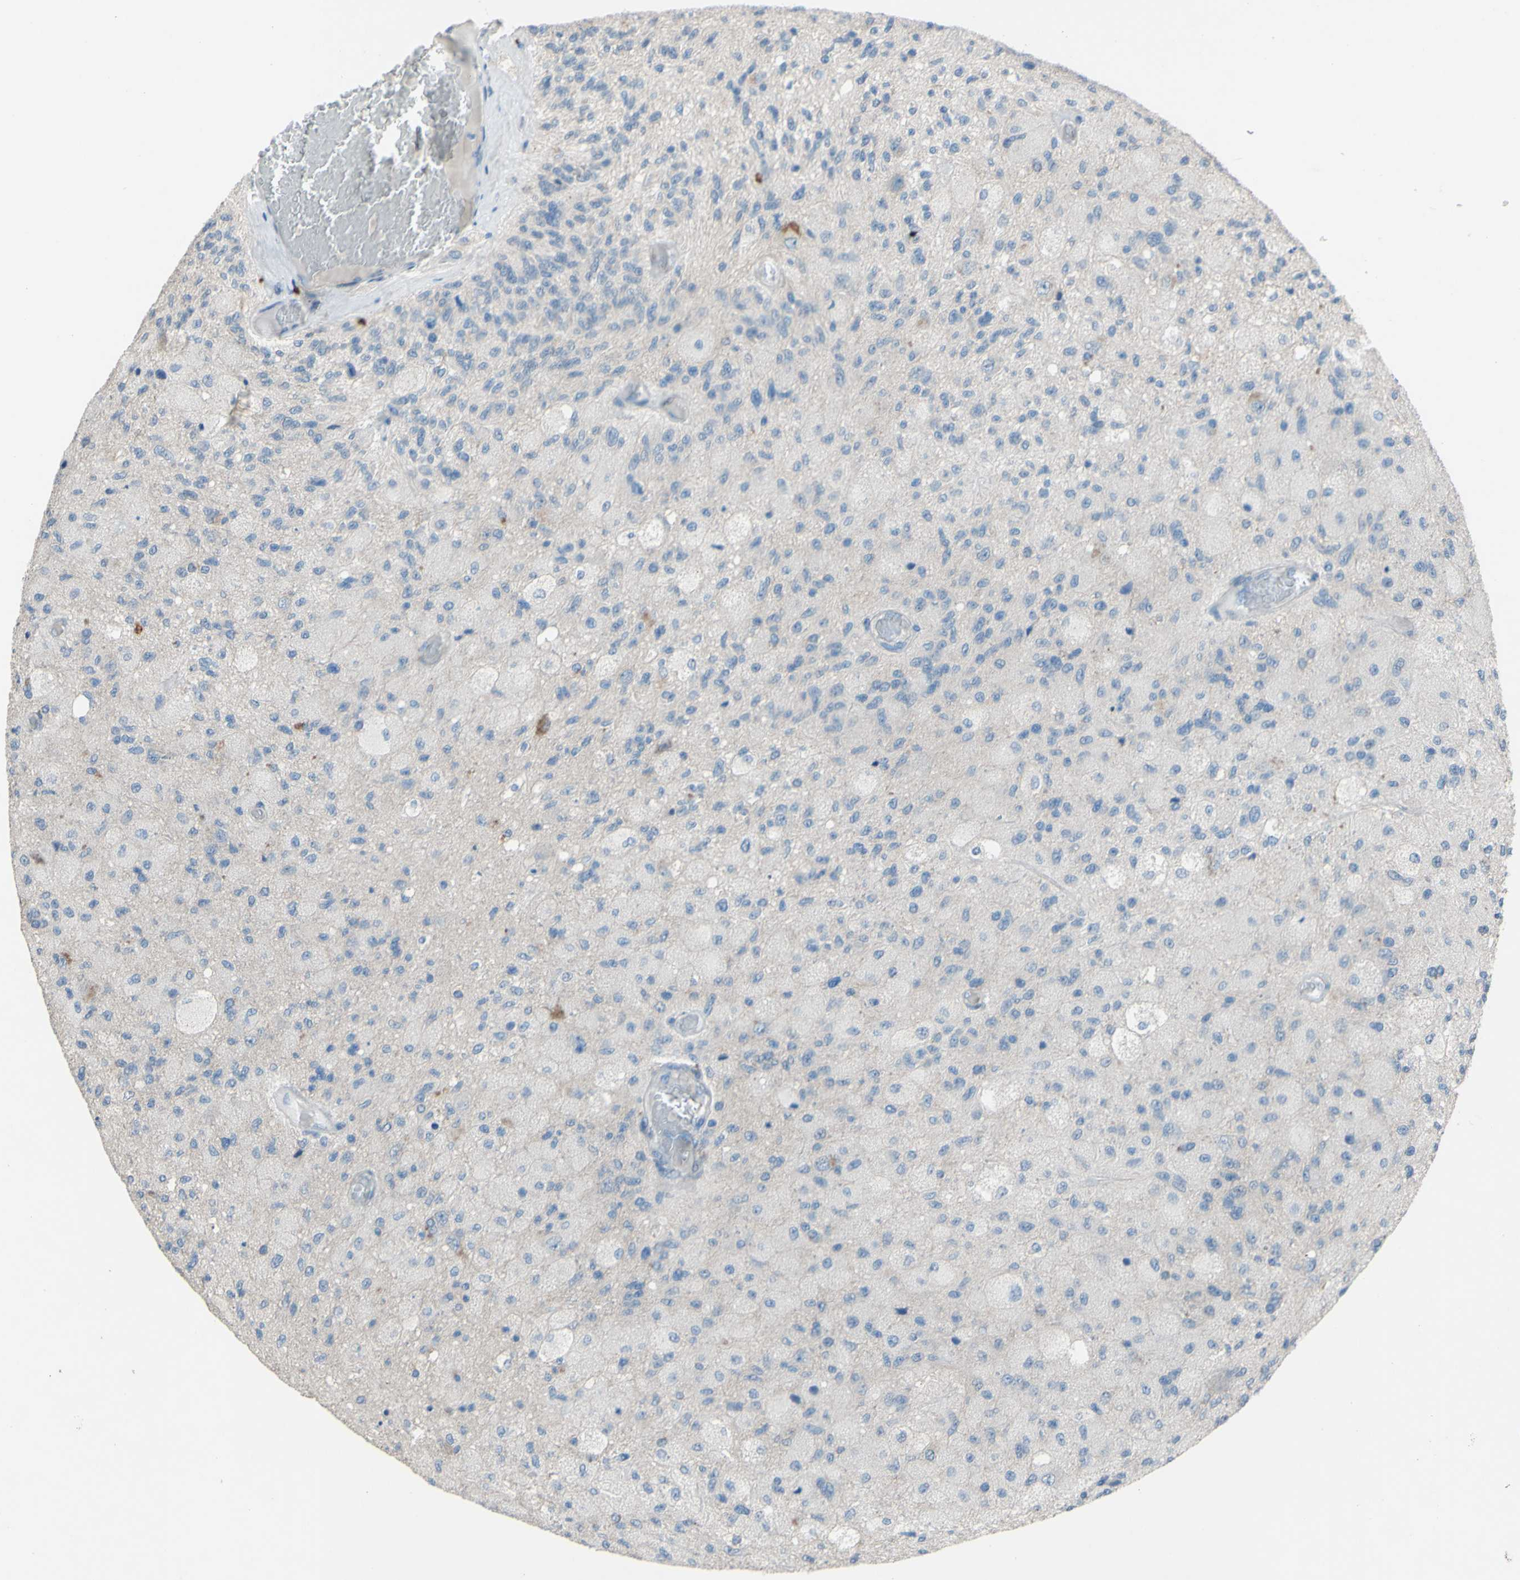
{"staining": {"intensity": "negative", "quantity": "none", "location": "none"}, "tissue": "glioma", "cell_type": "Tumor cells", "image_type": "cancer", "snomed": [{"axis": "morphology", "description": "Normal tissue, NOS"}, {"axis": "morphology", "description": "Glioma, malignant, High grade"}, {"axis": "topography", "description": "Cerebral cortex"}], "caption": "IHC histopathology image of neoplastic tissue: human glioma stained with DAB (3,3'-diaminobenzidine) reveals no significant protein staining in tumor cells.", "gene": "CDCP1", "patient": {"sex": "male", "age": 77}}